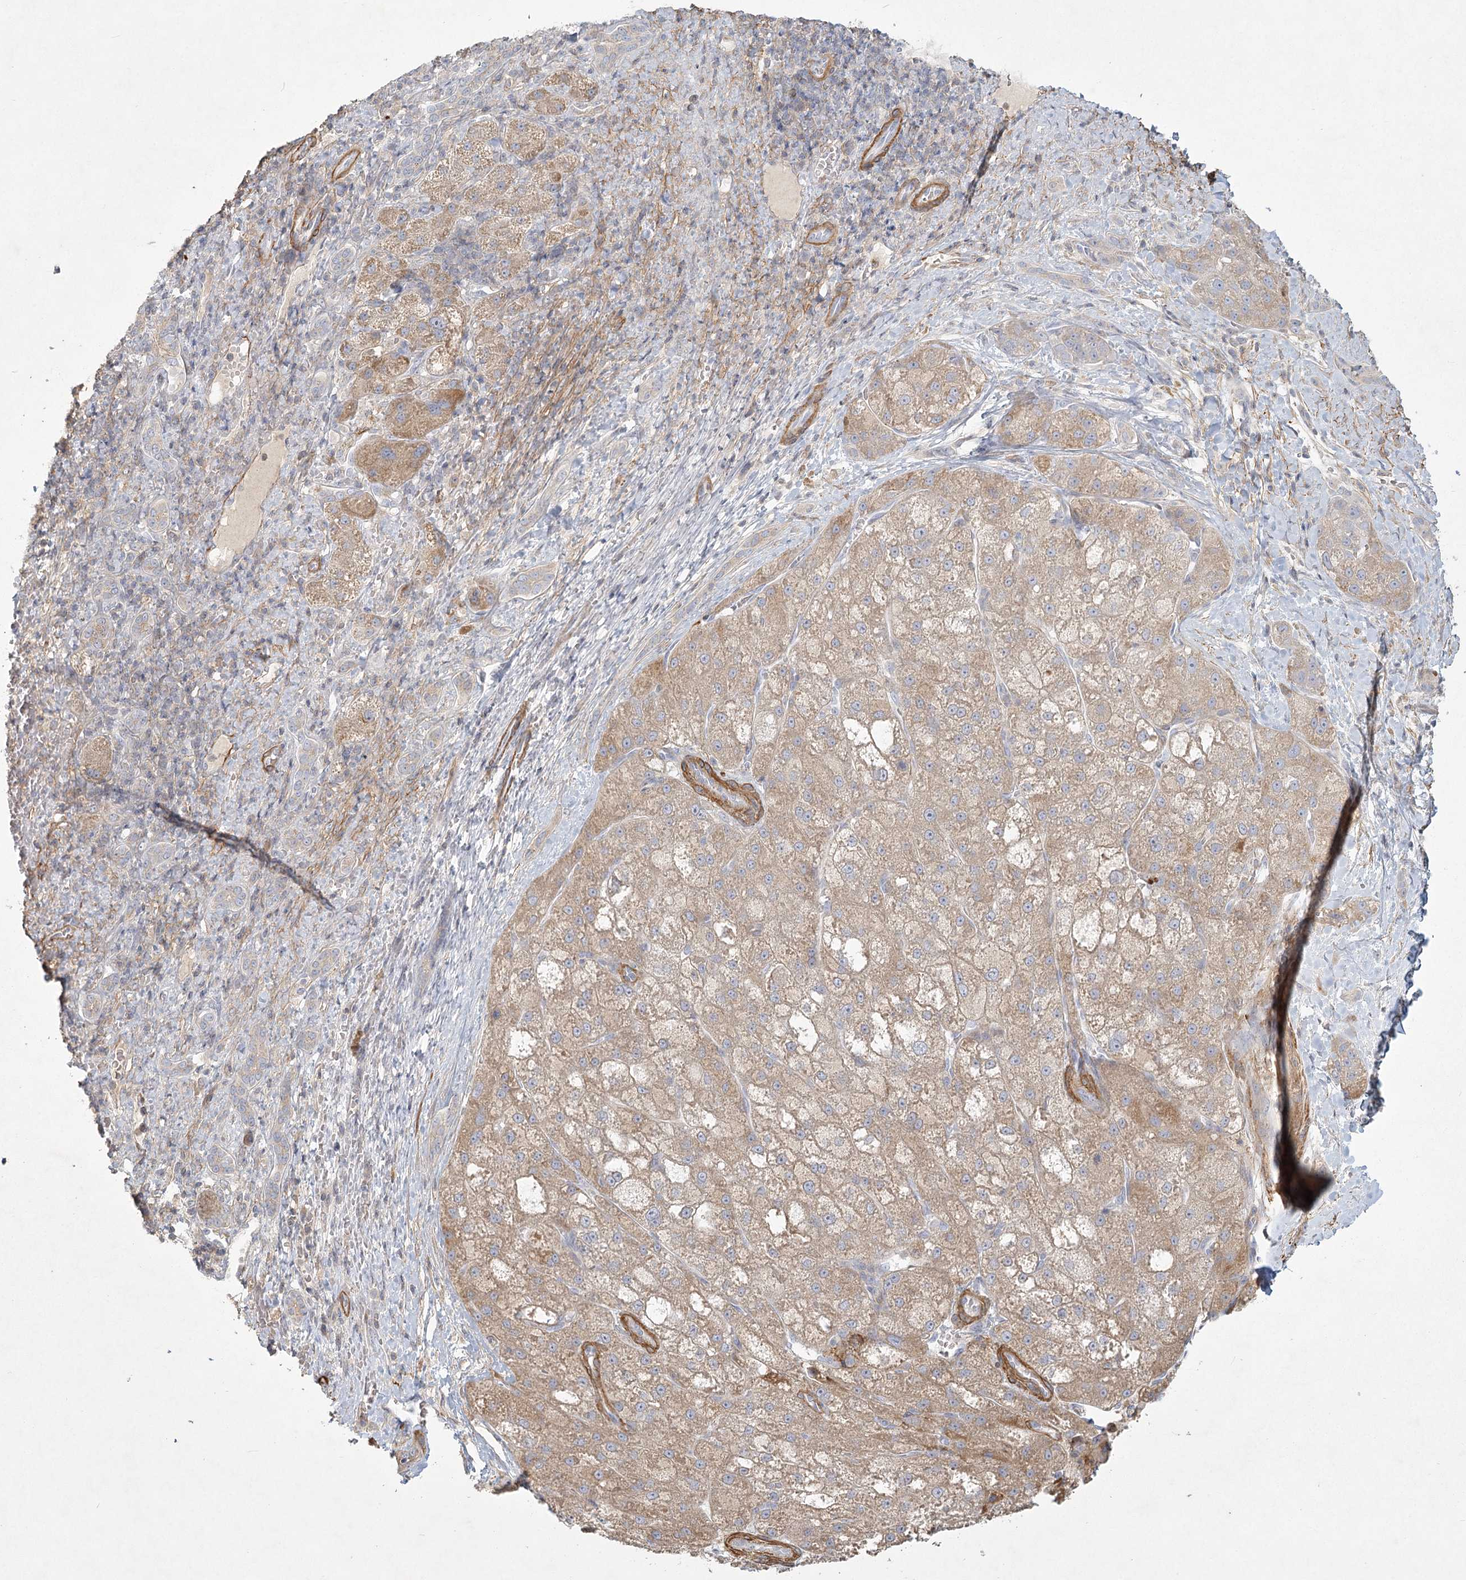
{"staining": {"intensity": "weak", "quantity": ">75%", "location": "cytoplasmic/membranous"}, "tissue": "liver cancer", "cell_type": "Tumor cells", "image_type": "cancer", "snomed": [{"axis": "morphology", "description": "Normal tissue, NOS"}, {"axis": "morphology", "description": "Carcinoma, Hepatocellular, NOS"}, {"axis": "topography", "description": "Liver"}], "caption": "A histopathology image showing weak cytoplasmic/membranous positivity in approximately >75% of tumor cells in liver hepatocellular carcinoma, as visualized by brown immunohistochemical staining.", "gene": "INPP4B", "patient": {"sex": "male", "age": 57}}